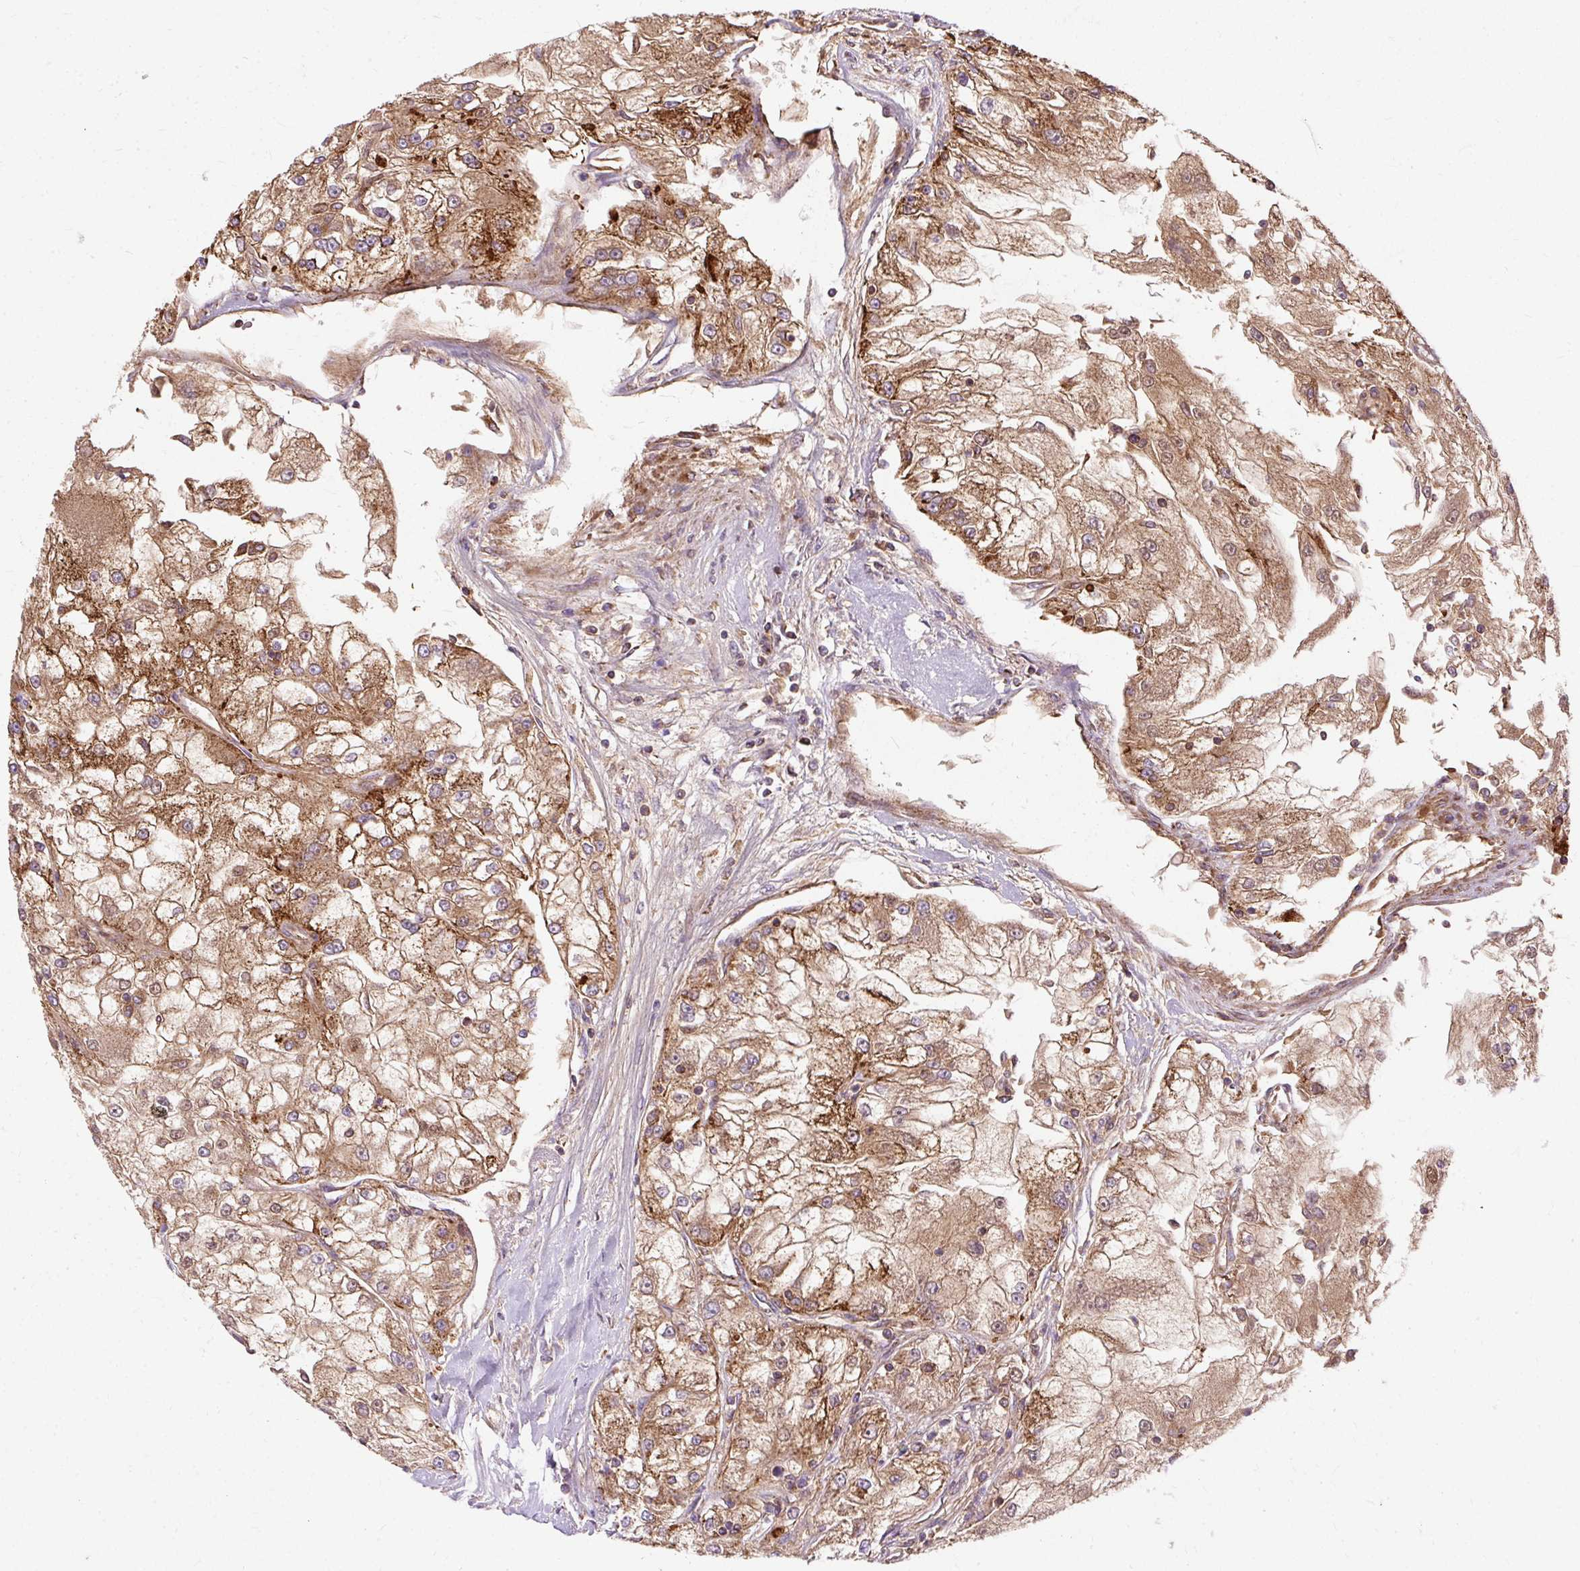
{"staining": {"intensity": "moderate", "quantity": ">75%", "location": "cytoplasmic/membranous,nuclear"}, "tissue": "renal cancer", "cell_type": "Tumor cells", "image_type": "cancer", "snomed": [{"axis": "morphology", "description": "Adenocarcinoma, NOS"}, {"axis": "topography", "description": "Kidney"}], "caption": "Renal cancer (adenocarcinoma) tissue demonstrates moderate cytoplasmic/membranous and nuclear positivity in about >75% of tumor cells, visualized by immunohistochemistry. Nuclei are stained in blue.", "gene": "CEP290", "patient": {"sex": "female", "age": 72}}